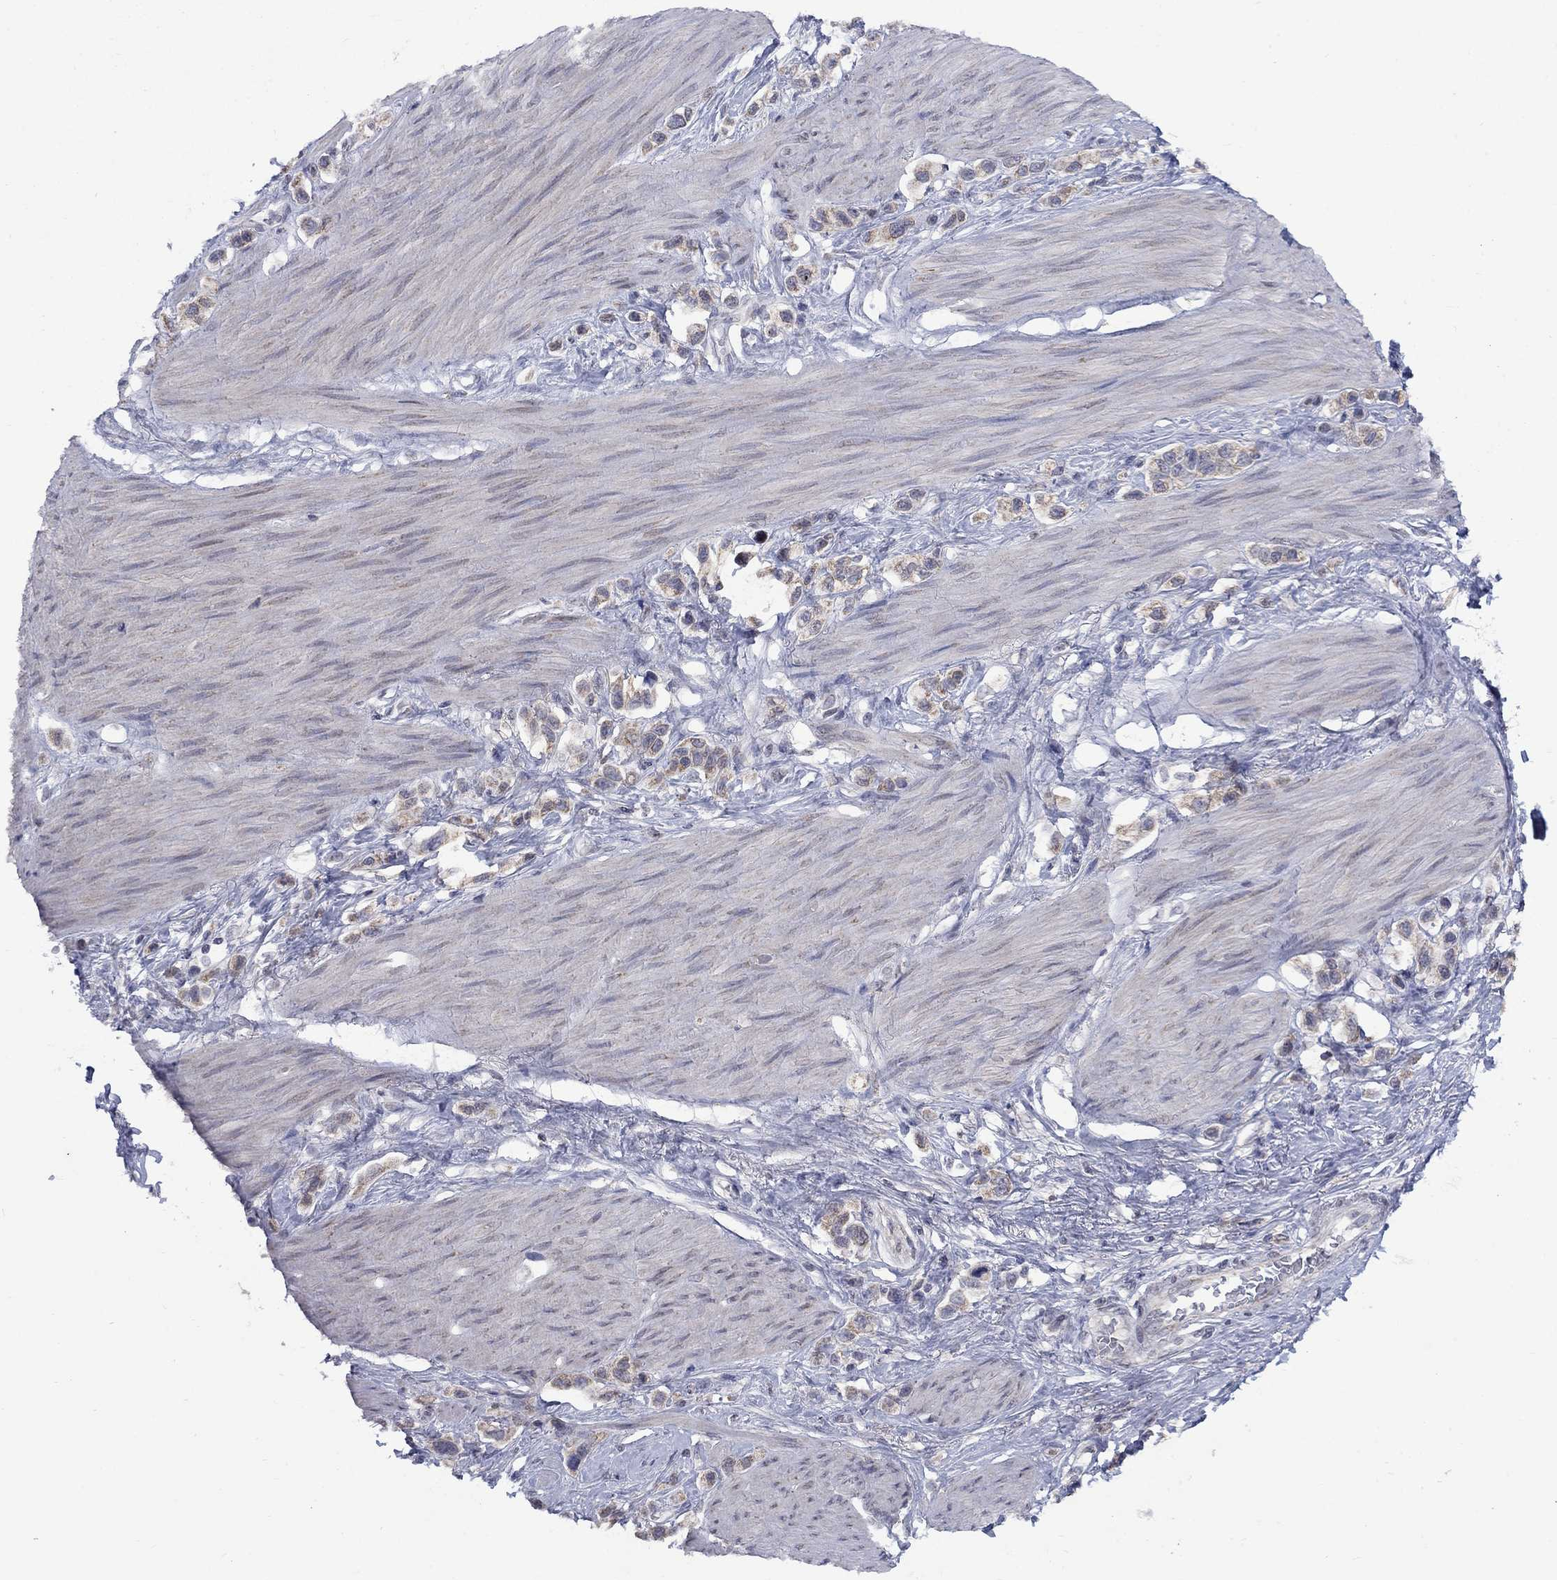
{"staining": {"intensity": "weak", "quantity": "25%-75%", "location": "cytoplasmic/membranous"}, "tissue": "stomach cancer", "cell_type": "Tumor cells", "image_type": "cancer", "snomed": [{"axis": "morphology", "description": "Normal tissue, NOS"}, {"axis": "morphology", "description": "Adenocarcinoma, NOS"}, {"axis": "morphology", "description": "Adenocarcinoma, High grade"}, {"axis": "topography", "description": "Stomach, upper"}, {"axis": "topography", "description": "Stomach"}], "caption": "Stomach adenocarcinoma stained for a protein (brown) reveals weak cytoplasmic/membranous positive expression in about 25%-75% of tumor cells.", "gene": "KCNJ16", "patient": {"sex": "female", "age": 65}}